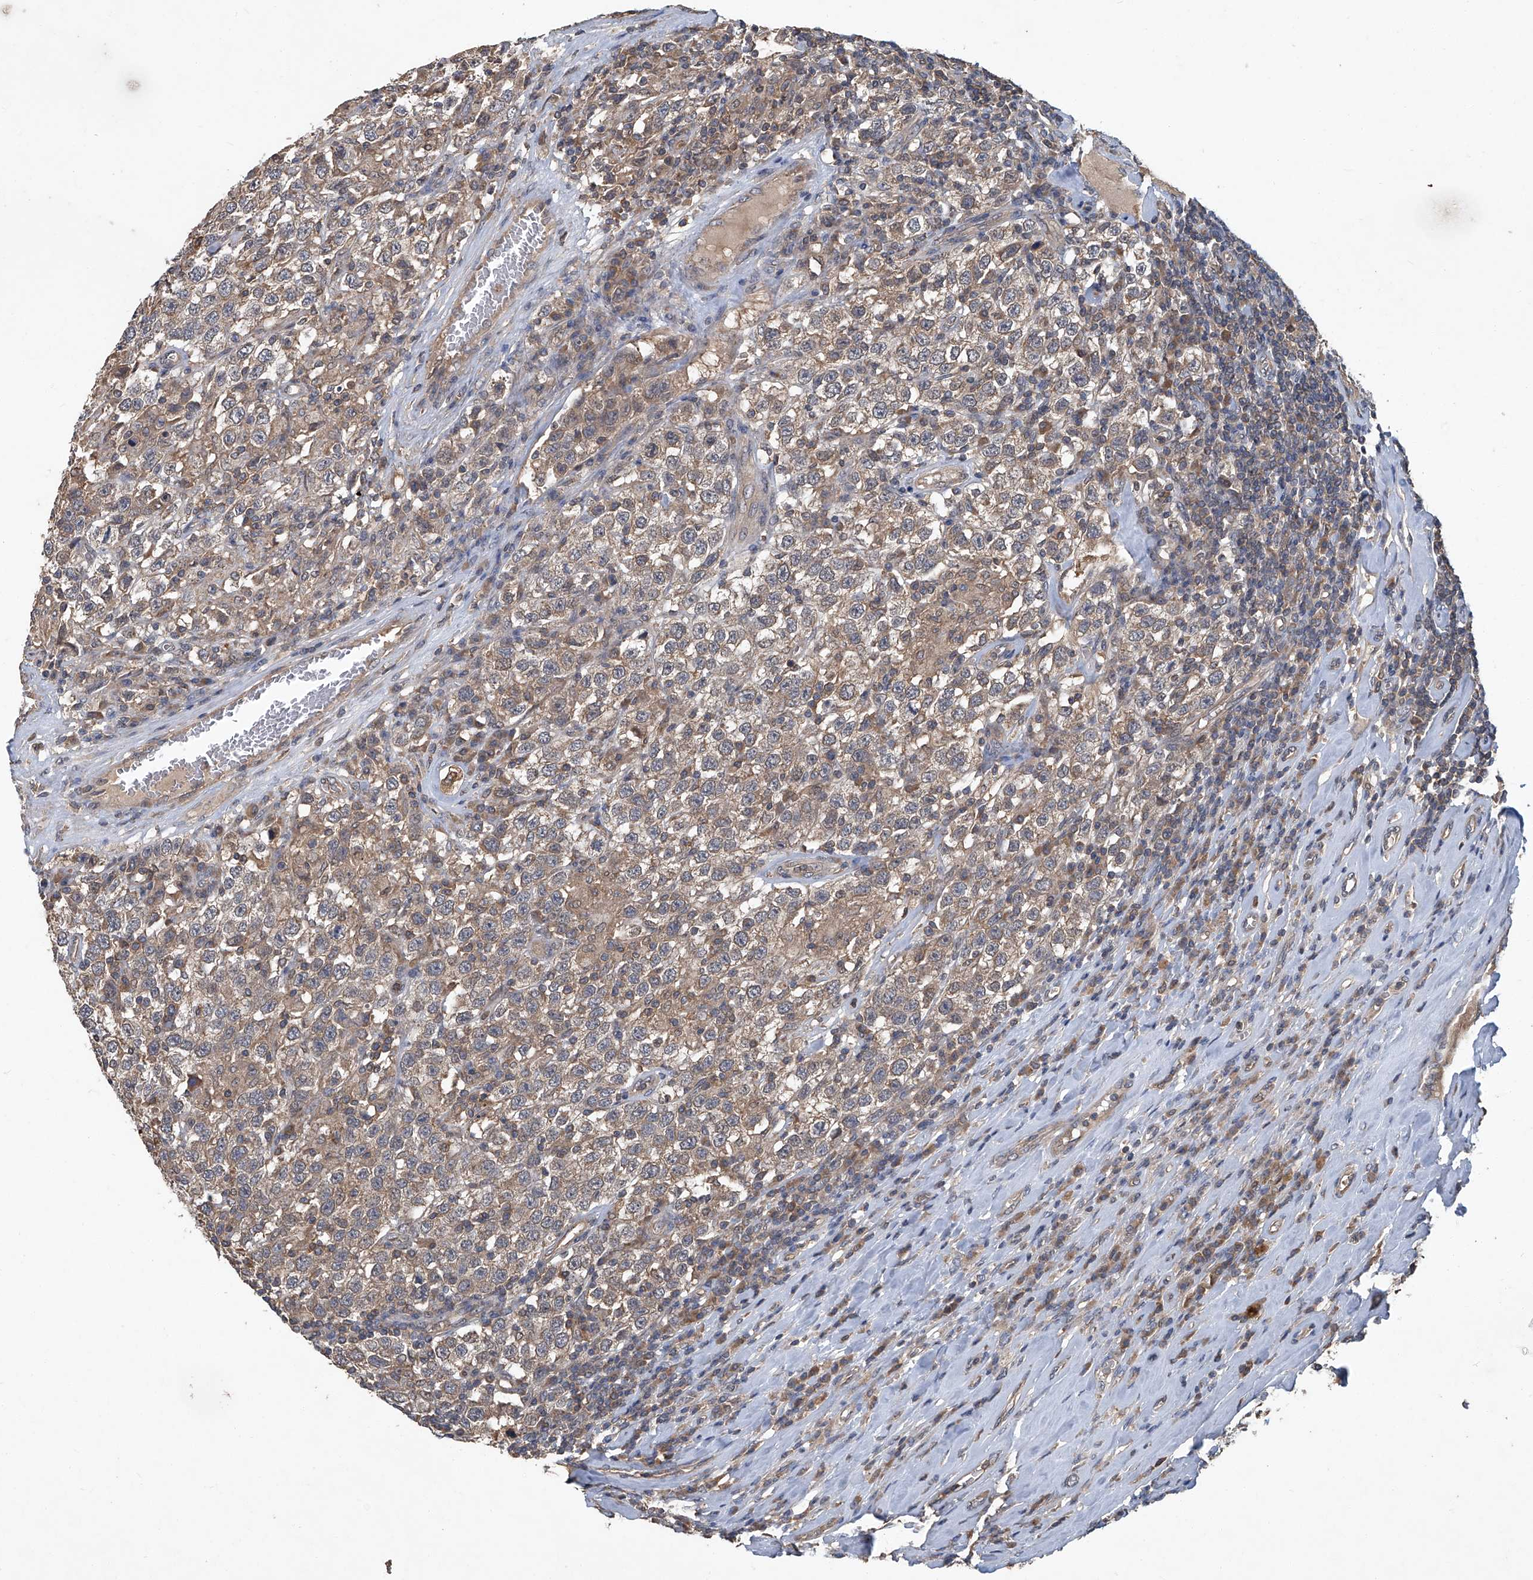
{"staining": {"intensity": "weak", "quantity": ">75%", "location": "cytoplasmic/membranous"}, "tissue": "testis cancer", "cell_type": "Tumor cells", "image_type": "cancer", "snomed": [{"axis": "morphology", "description": "Seminoma, NOS"}, {"axis": "topography", "description": "Testis"}], "caption": "The photomicrograph demonstrates a brown stain indicating the presence of a protein in the cytoplasmic/membranous of tumor cells in testis seminoma.", "gene": "ANKRD34A", "patient": {"sex": "male", "age": 41}}